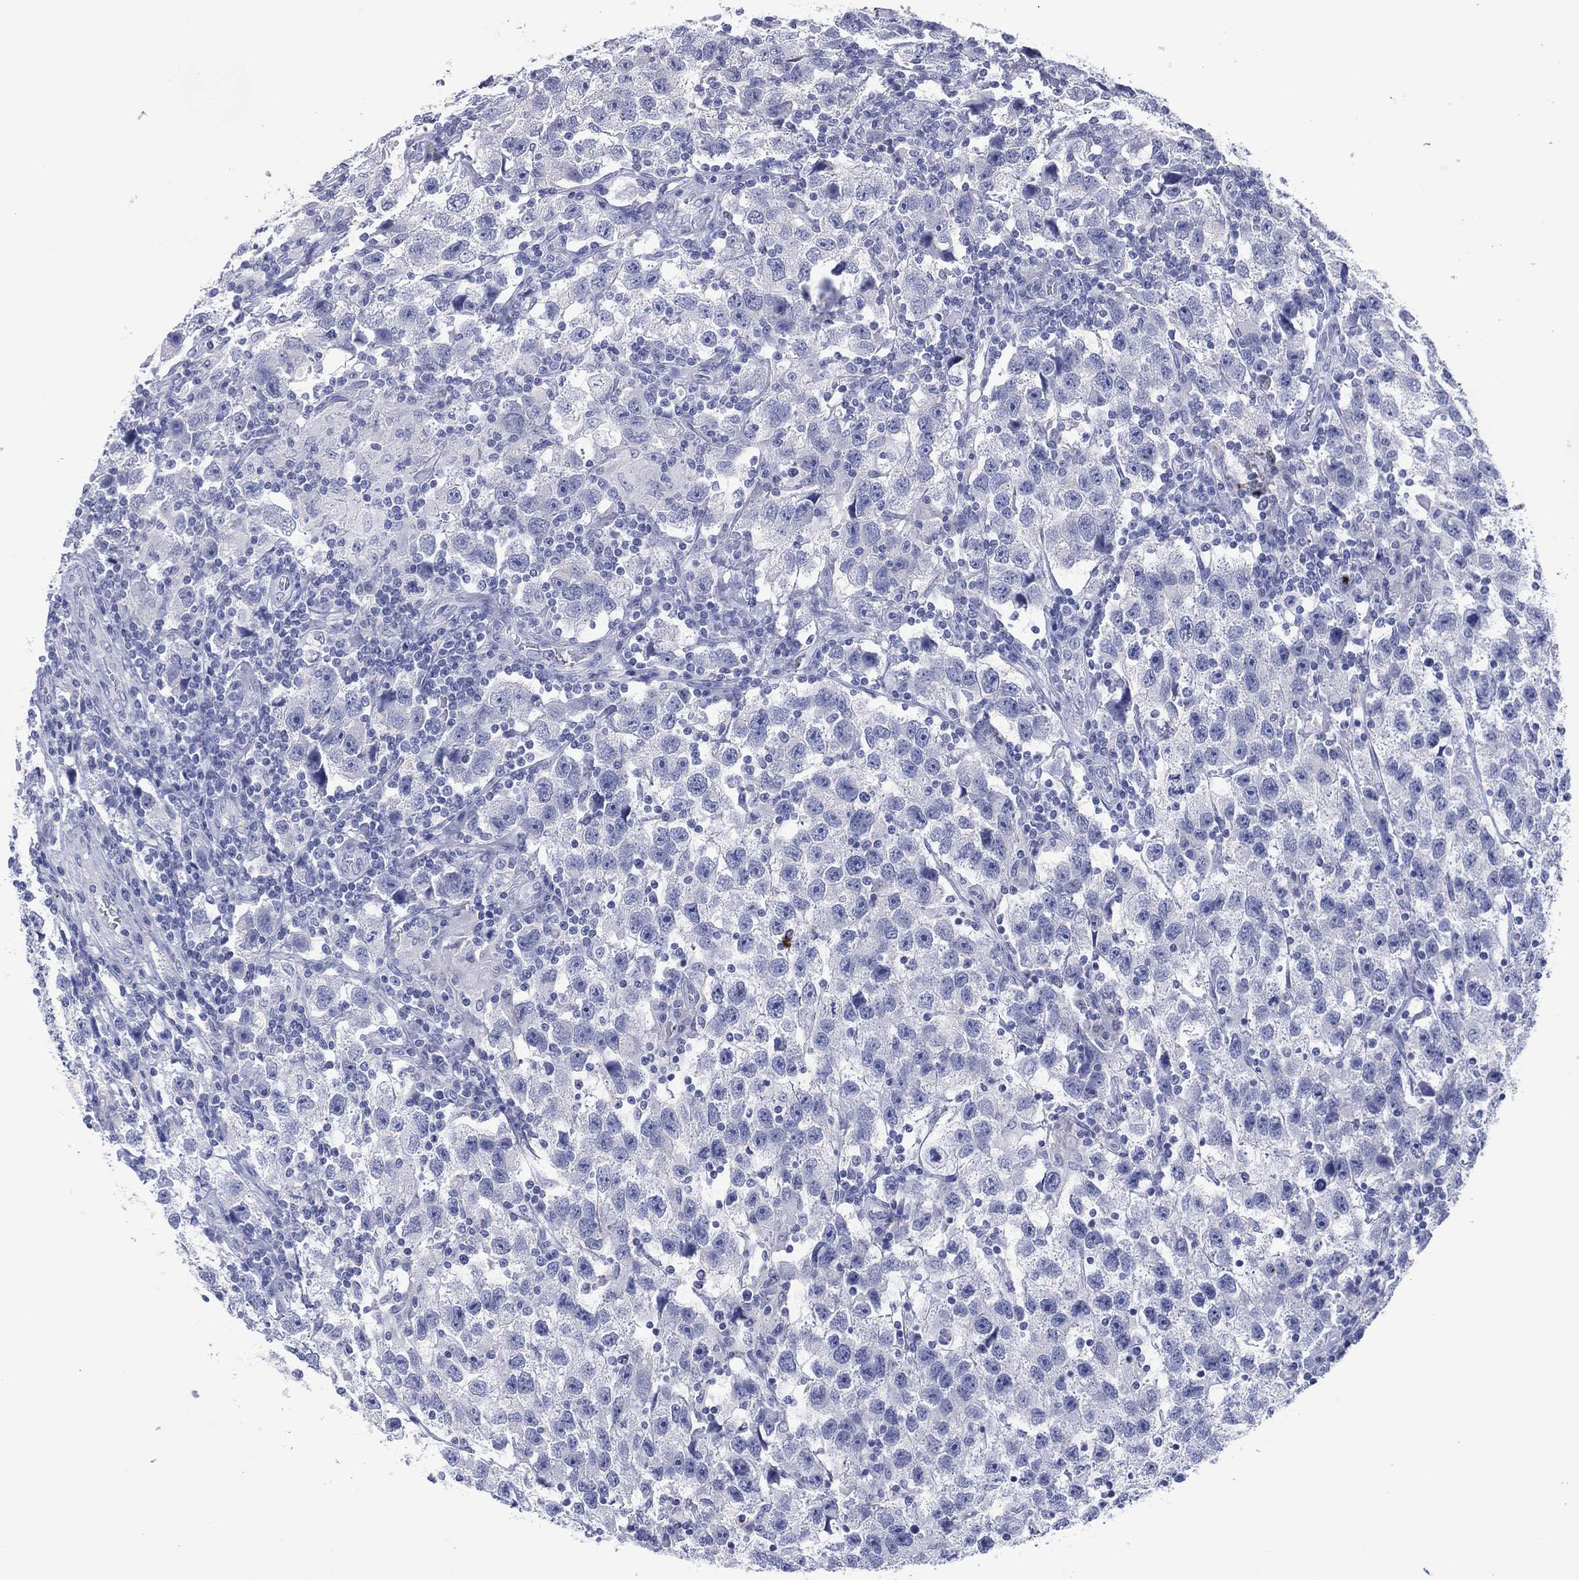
{"staining": {"intensity": "negative", "quantity": "none", "location": "none"}, "tissue": "testis cancer", "cell_type": "Tumor cells", "image_type": "cancer", "snomed": [{"axis": "morphology", "description": "Seminoma, NOS"}, {"axis": "topography", "description": "Testis"}], "caption": "Tumor cells are negative for protein expression in human testis cancer.", "gene": "DSG1", "patient": {"sex": "male", "age": 26}}